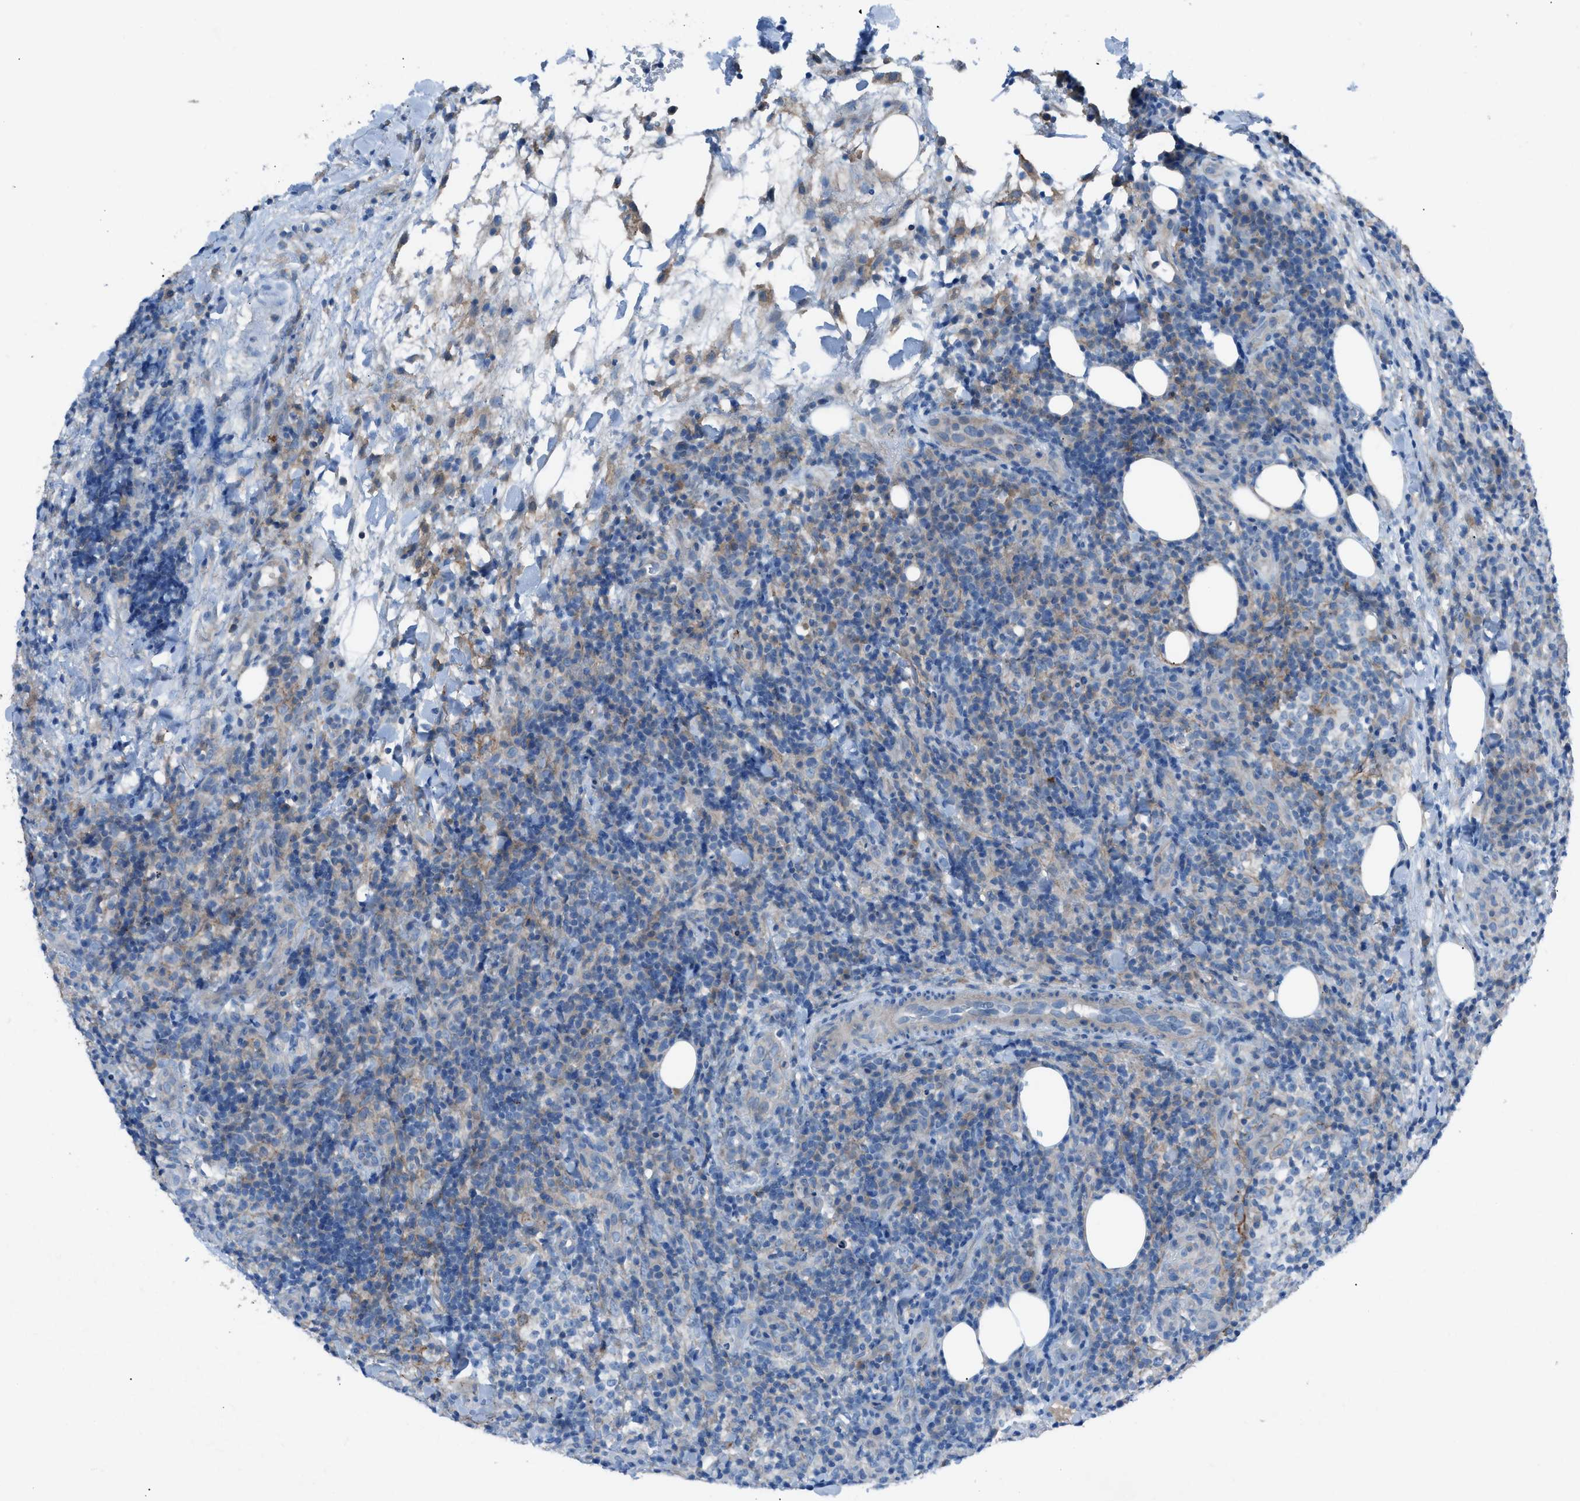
{"staining": {"intensity": "weak", "quantity": "25%-75%", "location": "cytoplasmic/membranous"}, "tissue": "lymphoma", "cell_type": "Tumor cells", "image_type": "cancer", "snomed": [{"axis": "morphology", "description": "Malignant lymphoma, non-Hodgkin's type, High grade"}, {"axis": "topography", "description": "Lymph node"}], "caption": "Brown immunohistochemical staining in human lymphoma demonstrates weak cytoplasmic/membranous expression in approximately 25%-75% of tumor cells.", "gene": "C5AR2", "patient": {"sex": "female", "age": 76}}